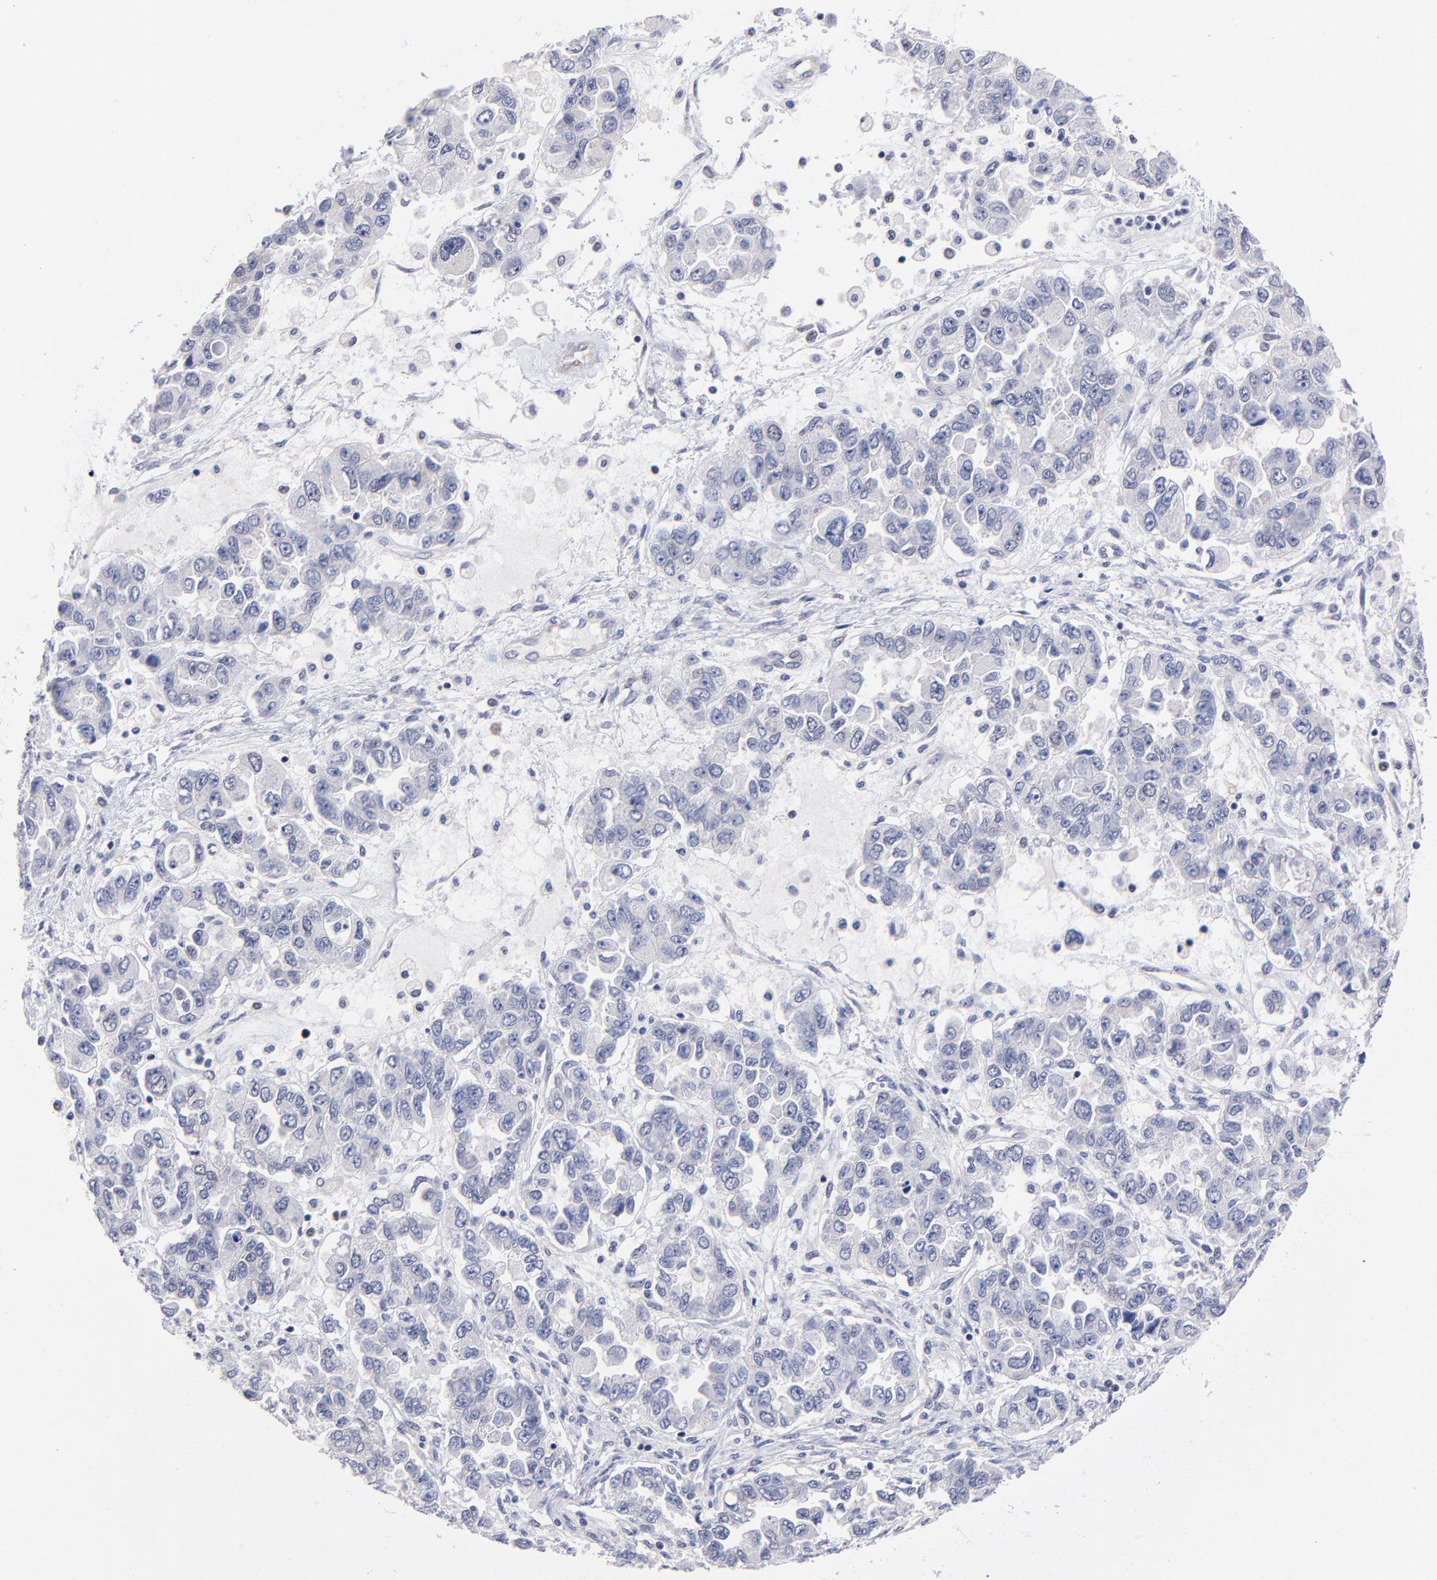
{"staining": {"intensity": "negative", "quantity": "none", "location": "none"}, "tissue": "ovarian cancer", "cell_type": "Tumor cells", "image_type": "cancer", "snomed": [{"axis": "morphology", "description": "Cystadenocarcinoma, serous, NOS"}, {"axis": "topography", "description": "Ovary"}], "caption": "An immunohistochemistry (IHC) image of ovarian cancer (serous cystadenocarcinoma) is shown. There is no staining in tumor cells of ovarian cancer (serous cystadenocarcinoma).", "gene": "ZNF155", "patient": {"sex": "female", "age": 84}}